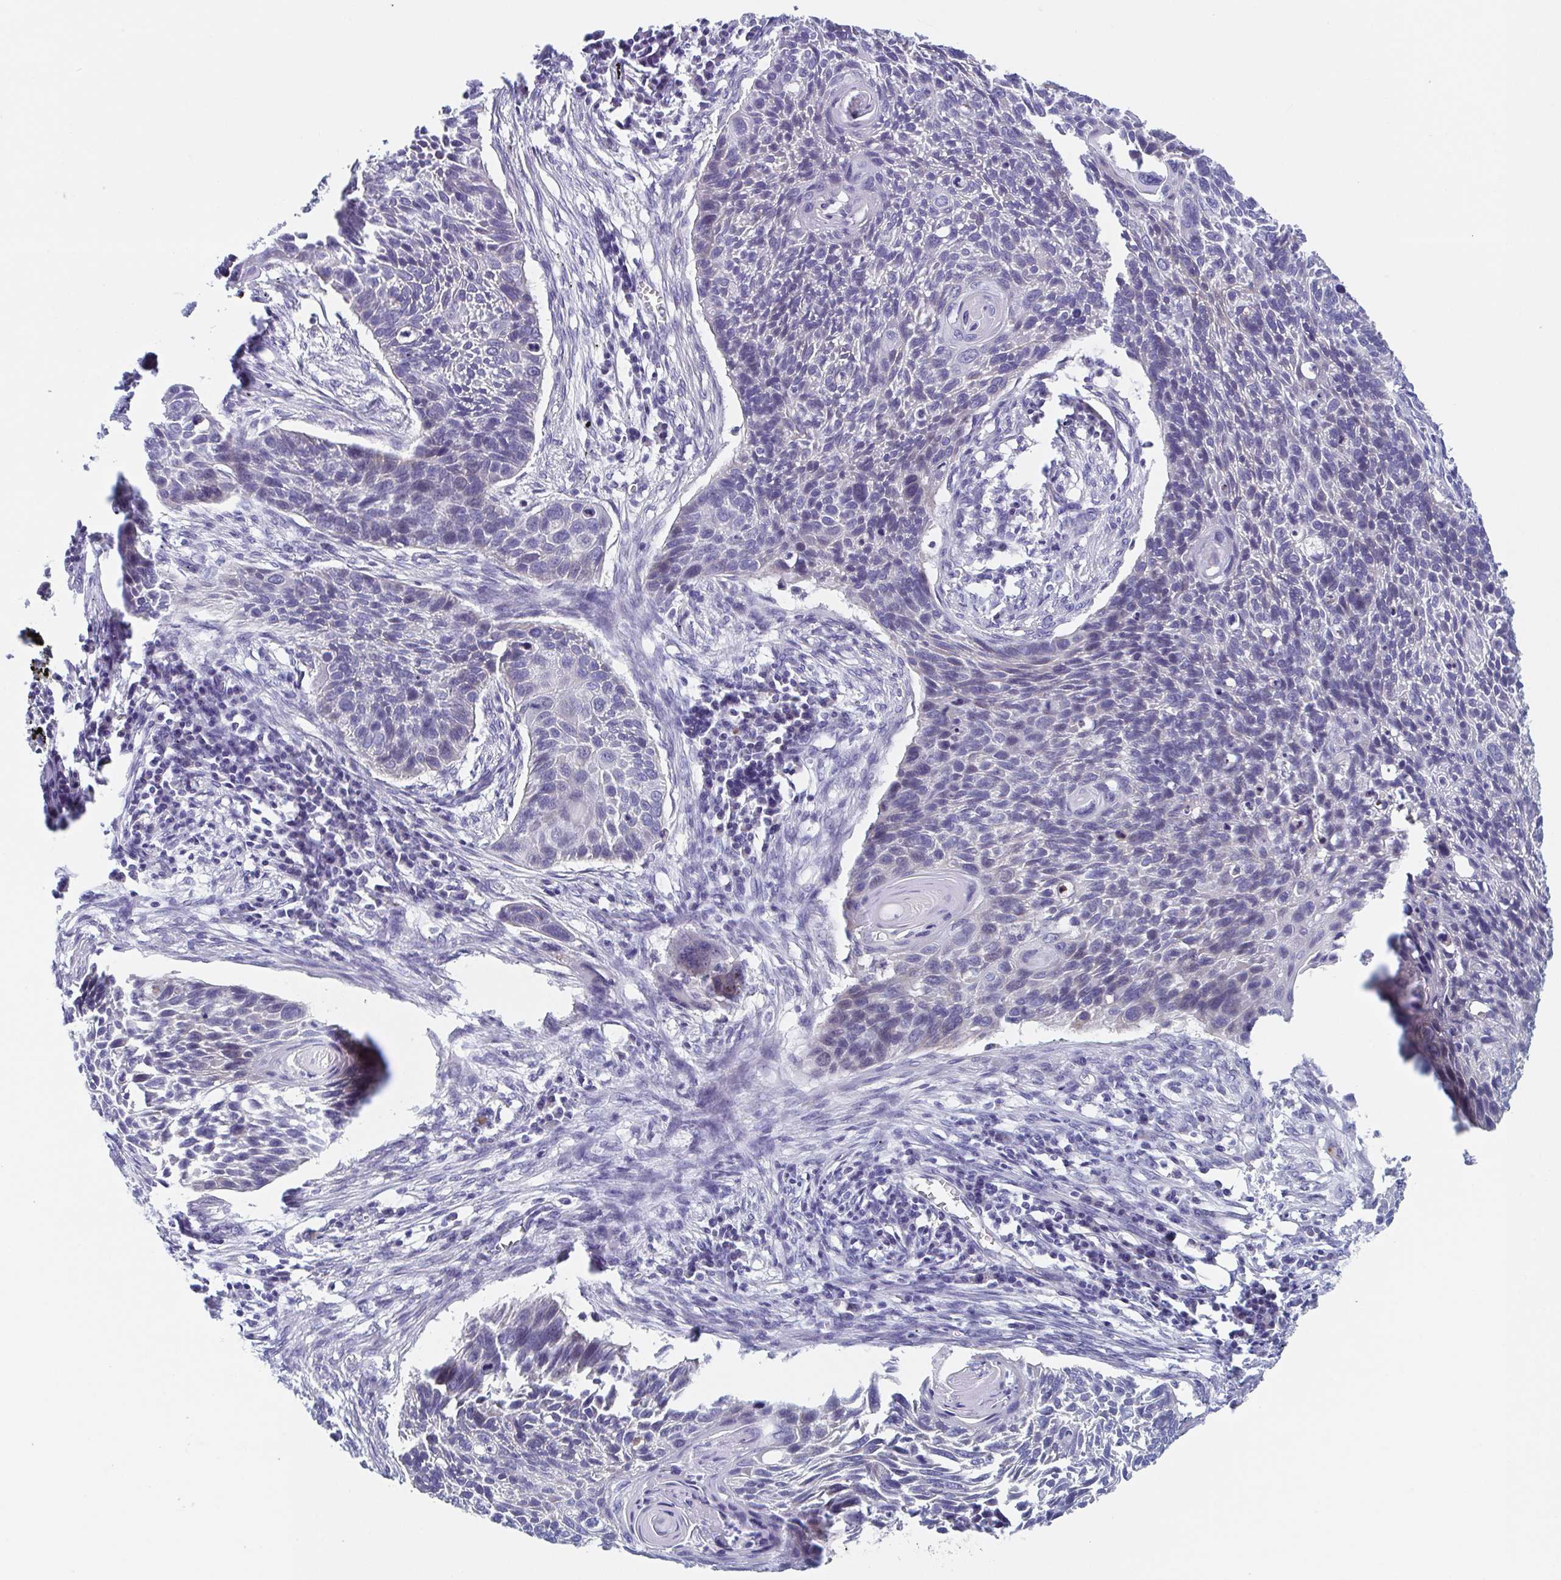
{"staining": {"intensity": "negative", "quantity": "none", "location": "none"}, "tissue": "lung cancer", "cell_type": "Tumor cells", "image_type": "cancer", "snomed": [{"axis": "morphology", "description": "Squamous cell carcinoma, NOS"}, {"axis": "topography", "description": "Lung"}], "caption": "Immunohistochemical staining of lung cancer demonstrates no significant positivity in tumor cells.", "gene": "HTR2A", "patient": {"sex": "male", "age": 78}}